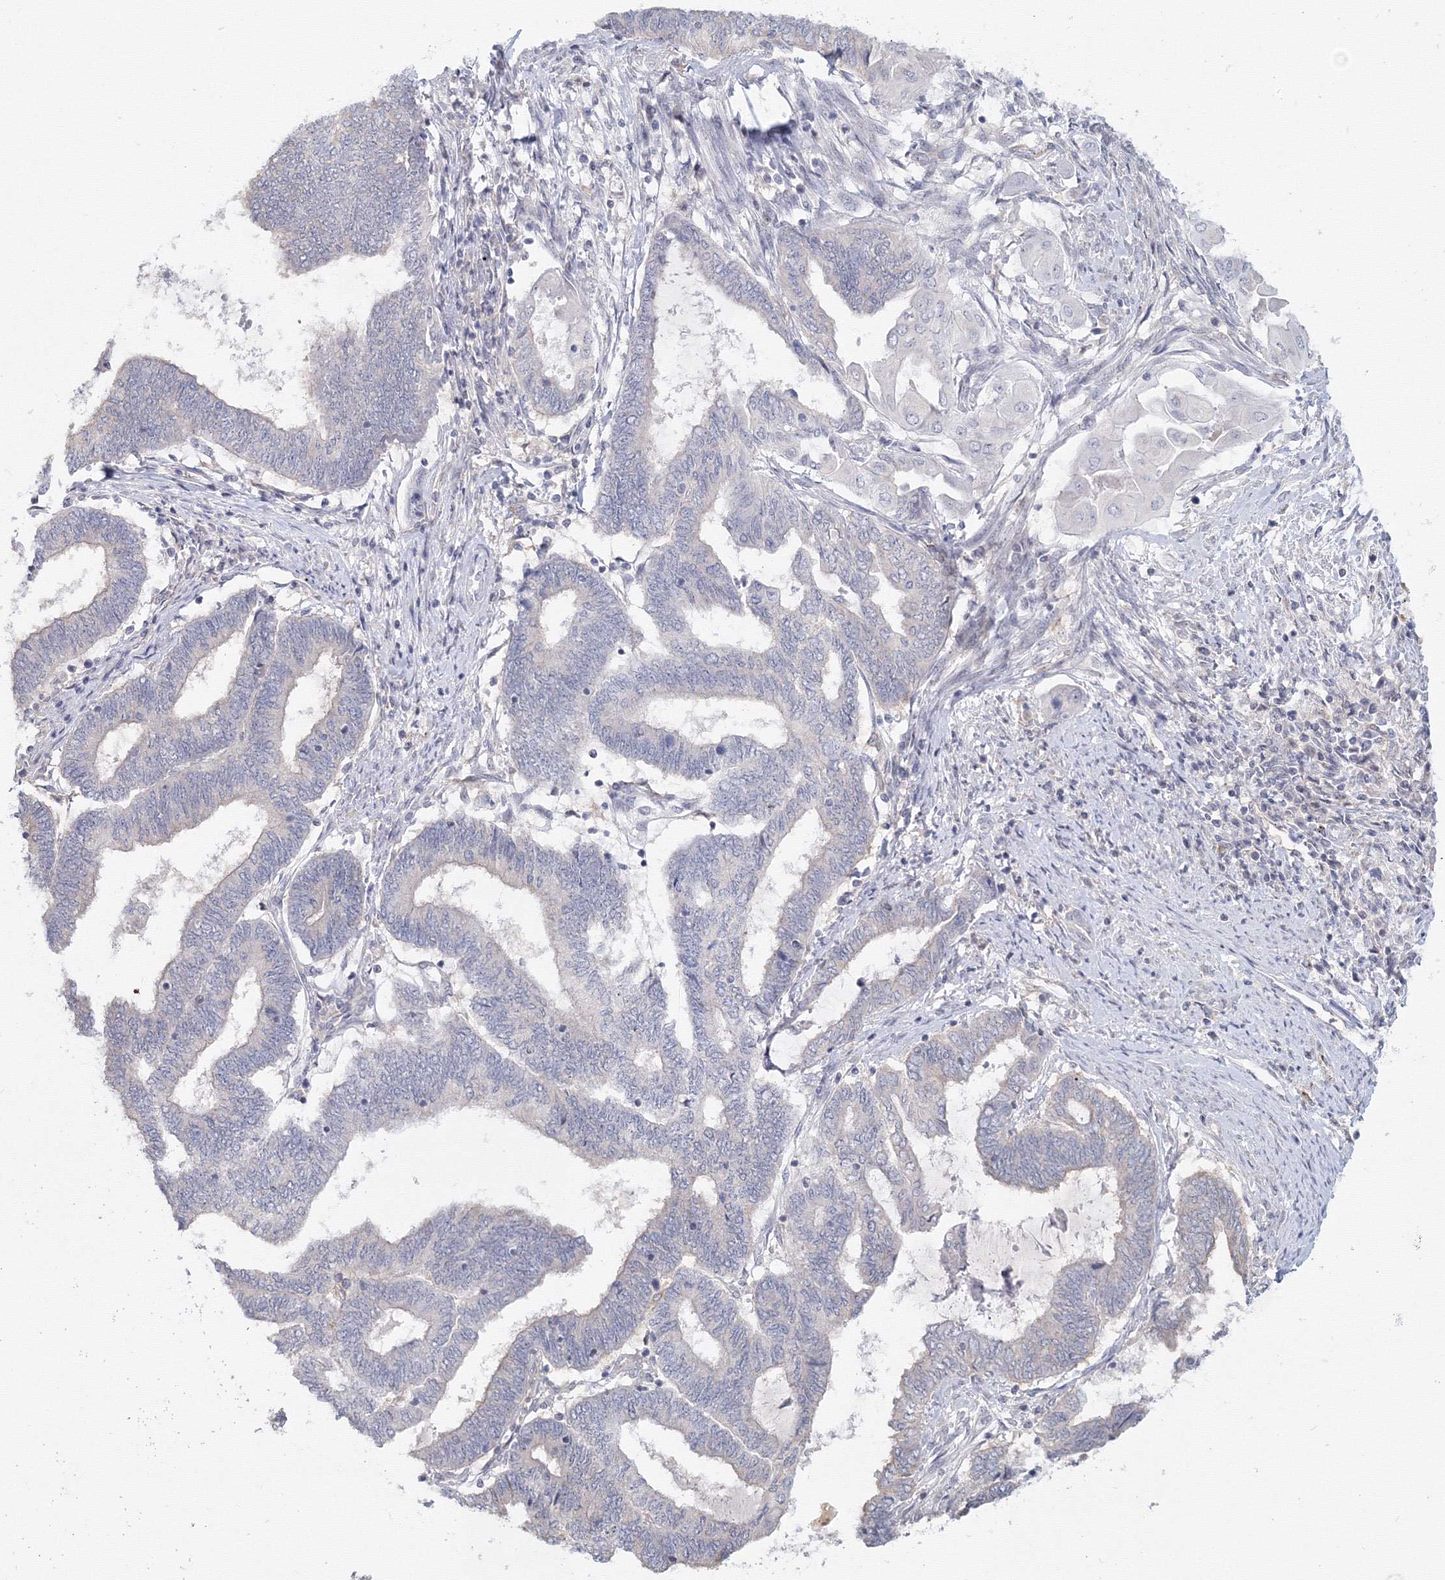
{"staining": {"intensity": "negative", "quantity": "none", "location": "none"}, "tissue": "endometrial cancer", "cell_type": "Tumor cells", "image_type": "cancer", "snomed": [{"axis": "morphology", "description": "Adenocarcinoma, NOS"}, {"axis": "topography", "description": "Uterus"}, {"axis": "topography", "description": "Endometrium"}], "caption": "This is a photomicrograph of immunohistochemistry (IHC) staining of endometrial adenocarcinoma, which shows no staining in tumor cells.", "gene": "SLC7A7", "patient": {"sex": "female", "age": 70}}